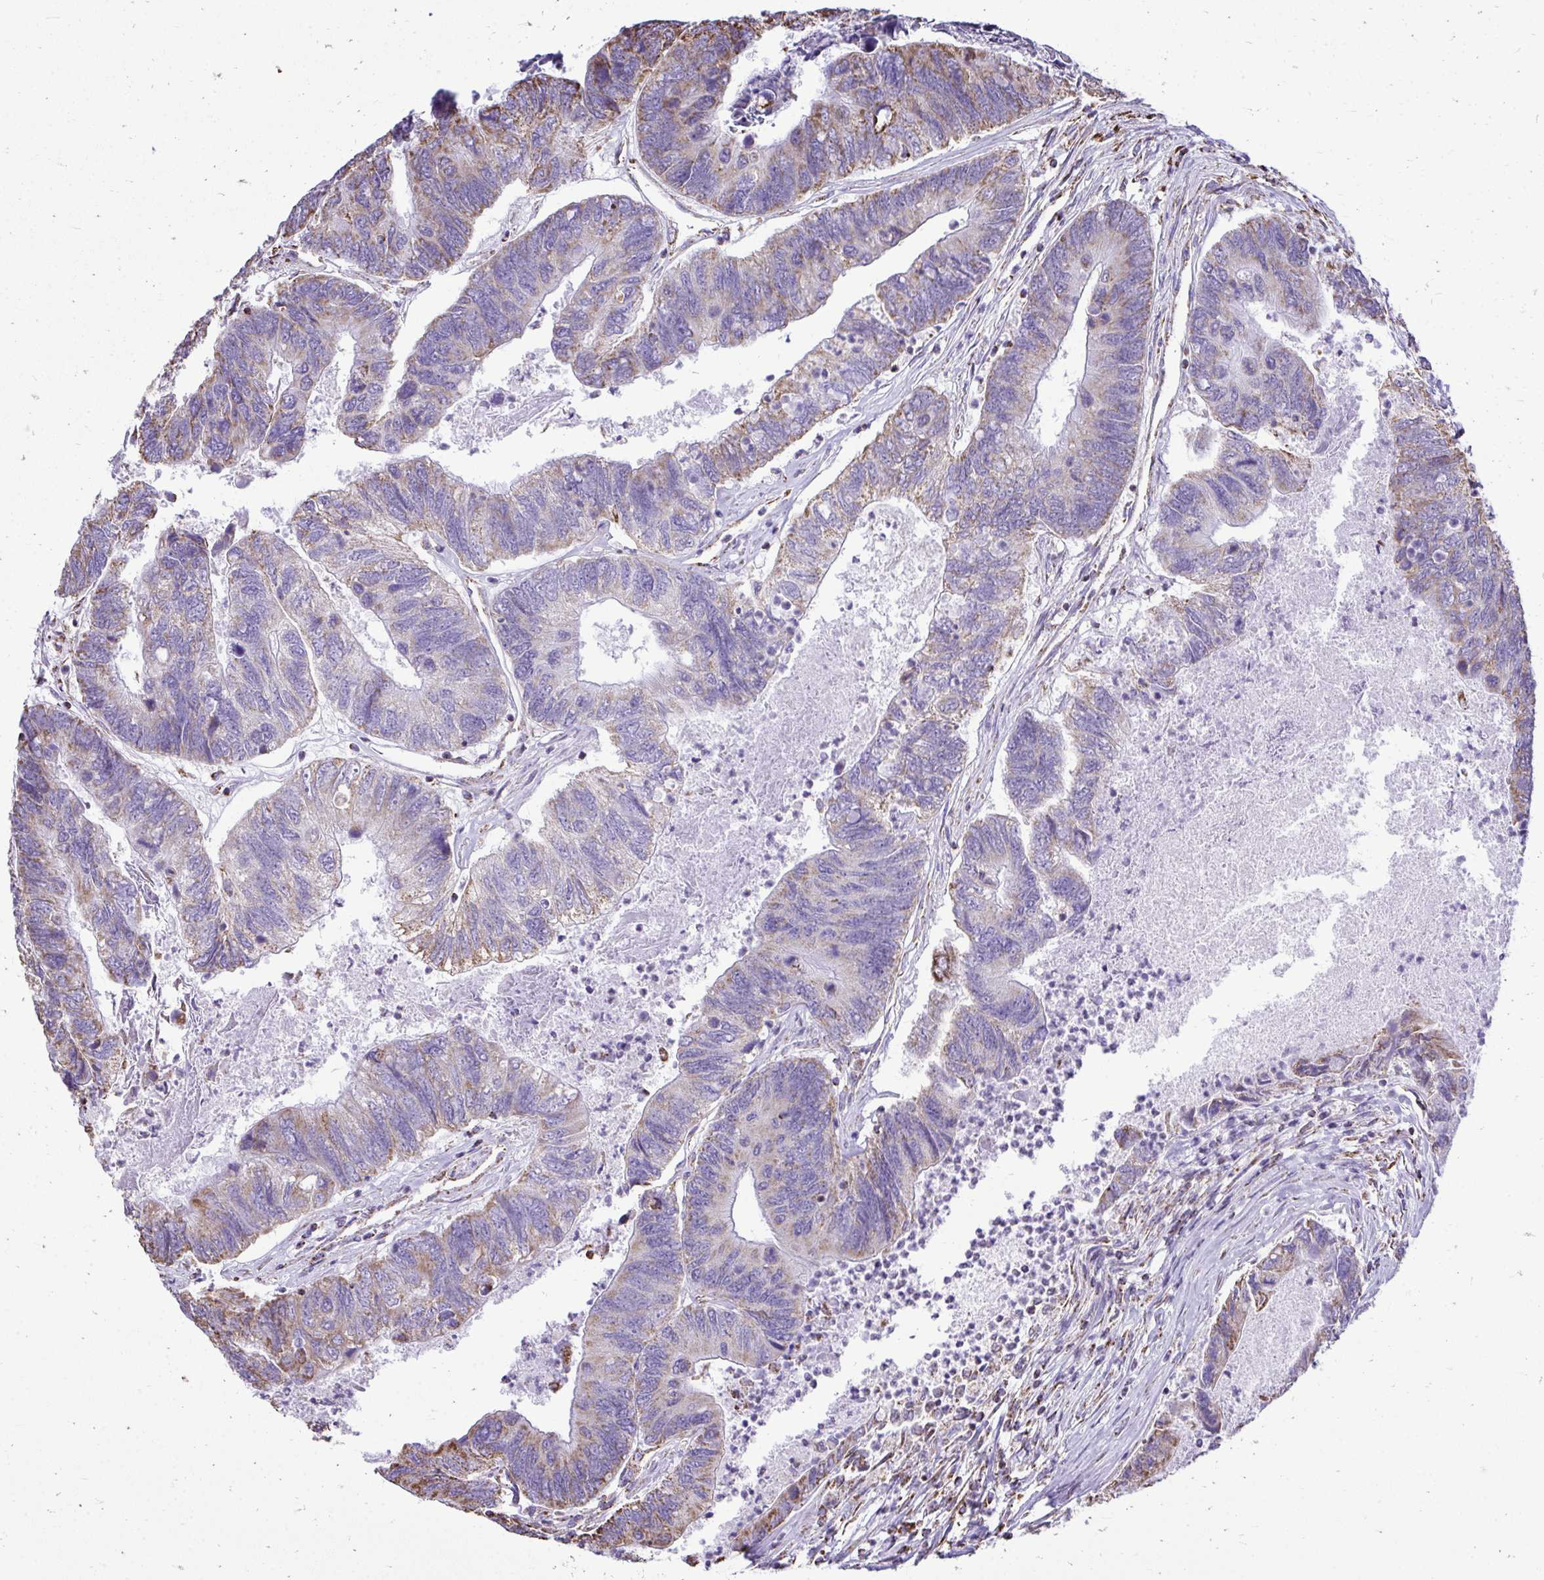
{"staining": {"intensity": "moderate", "quantity": "25%-75%", "location": "cytoplasmic/membranous"}, "tissue": "colorectal cancer", "cell_type": "Tumor cells", "image_type": "cancer", "snomed": [{"axis": "morphology", "description": "Adenocarcinoma, NOS"}, {"axis": "topography", "description": "Colon"}], "caption": "Immunohistochemistry staining of colorectal cancer (adenocarcinoma), which demonstrates medium levels of moderate cytoplasmic/membranous positivity in about 25%-75% of tumor cells indicating moderate cytoplasmic/membranous protein staining. The staining was performed using DAB (brown) for protein detection and nuclei were counterstained in hematoxylin (blue).", "gene": "MPZL2", "patient": {"sex": "female", "age": 67}}